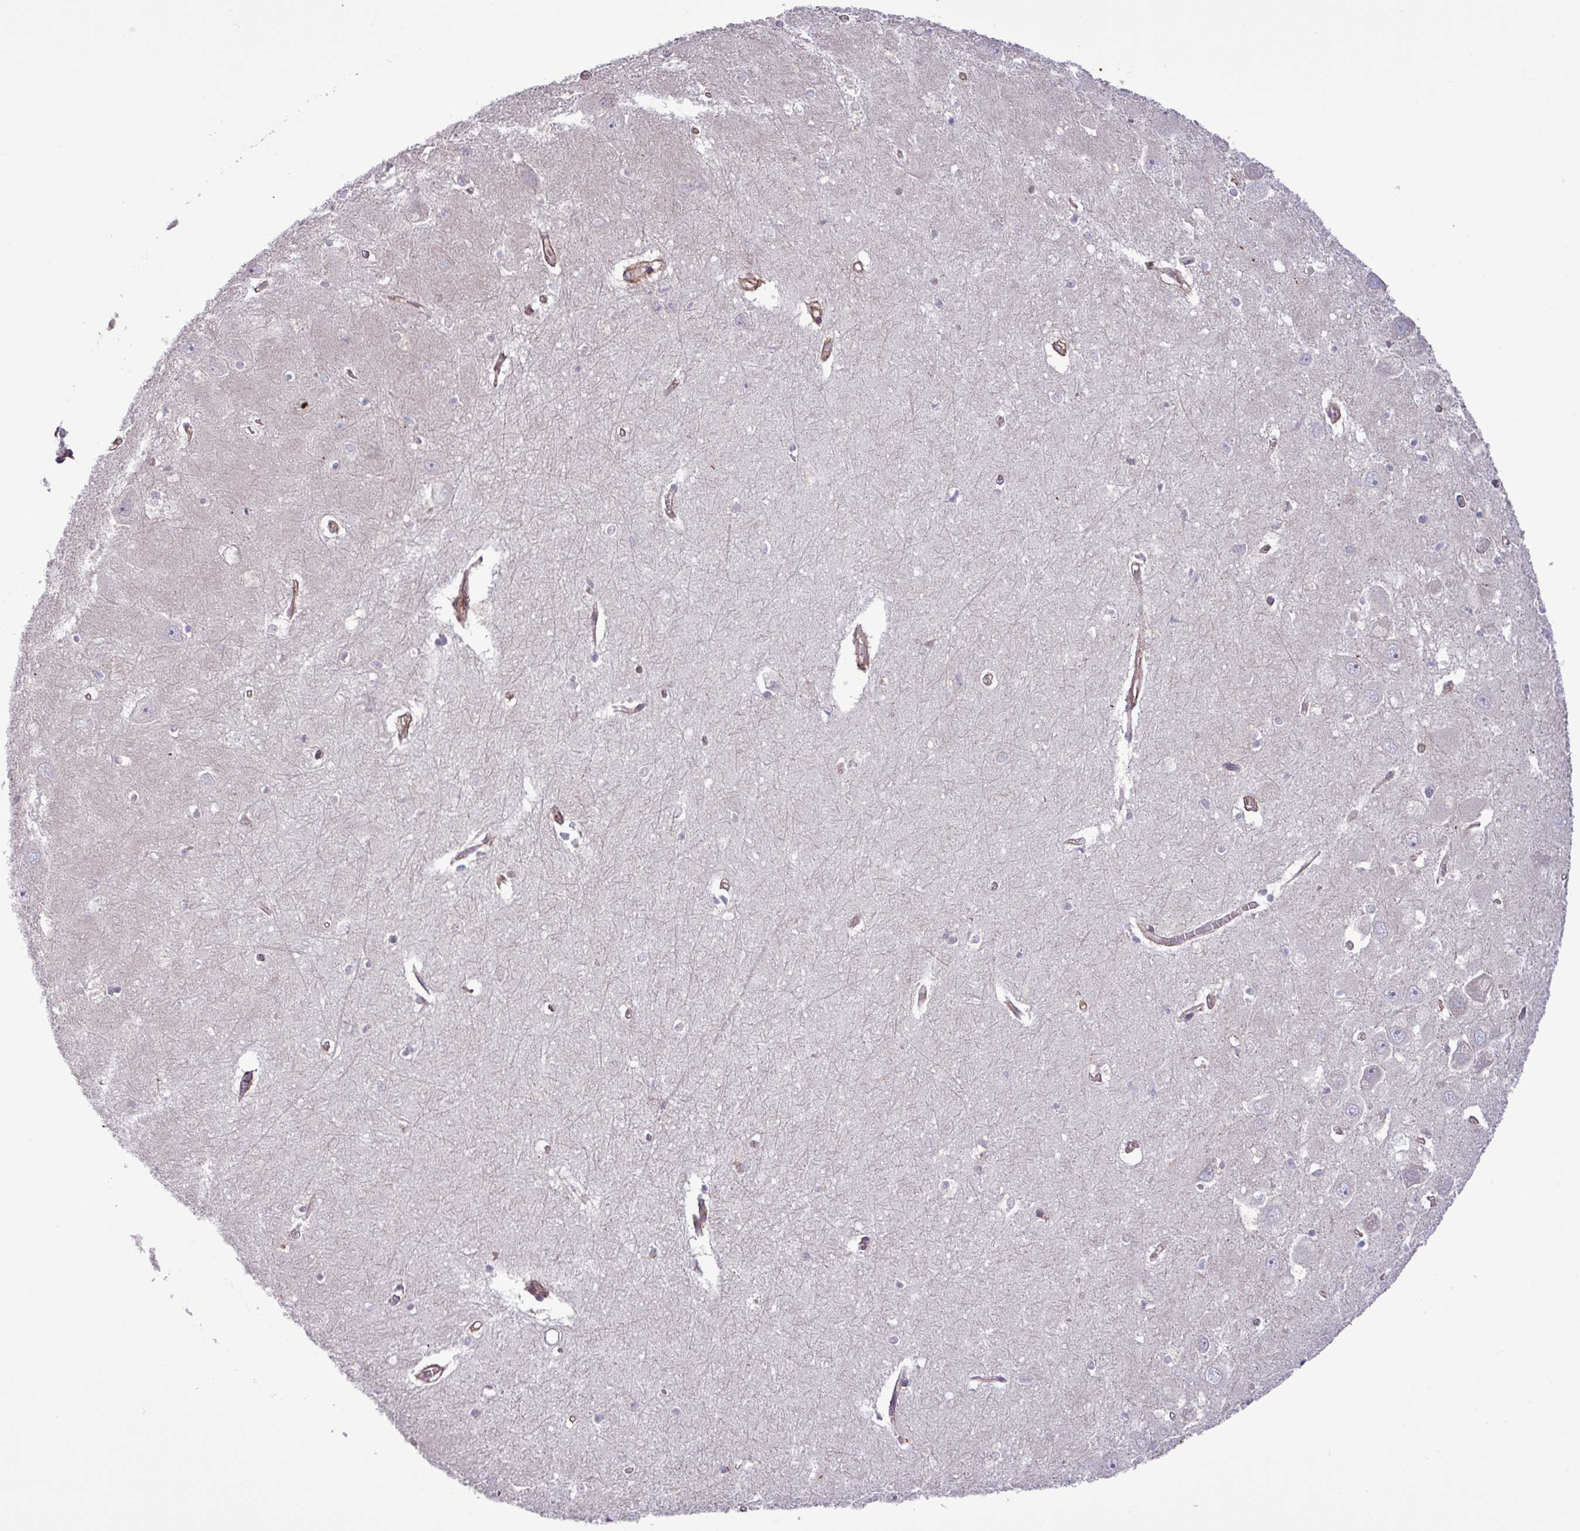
{"staining": {"intensity": "negative", "quantity": "none", "location": "none"}, "tissue": "hippocampus", "cell_type": "Glial cells", "image_type": "normal", "snomed": [{"axis": "morphology", "description": "Normal tissue, NOS"}, {"axis": "topography", "description": "Hippocampus"}], "caption": "This is an immunohistochemistry (IHC) photomicrograph of benign human hippocampus. There is no expression in glial cells.", "gene": "CNTRL", "patient": {"sex": "female", "age": 64}}